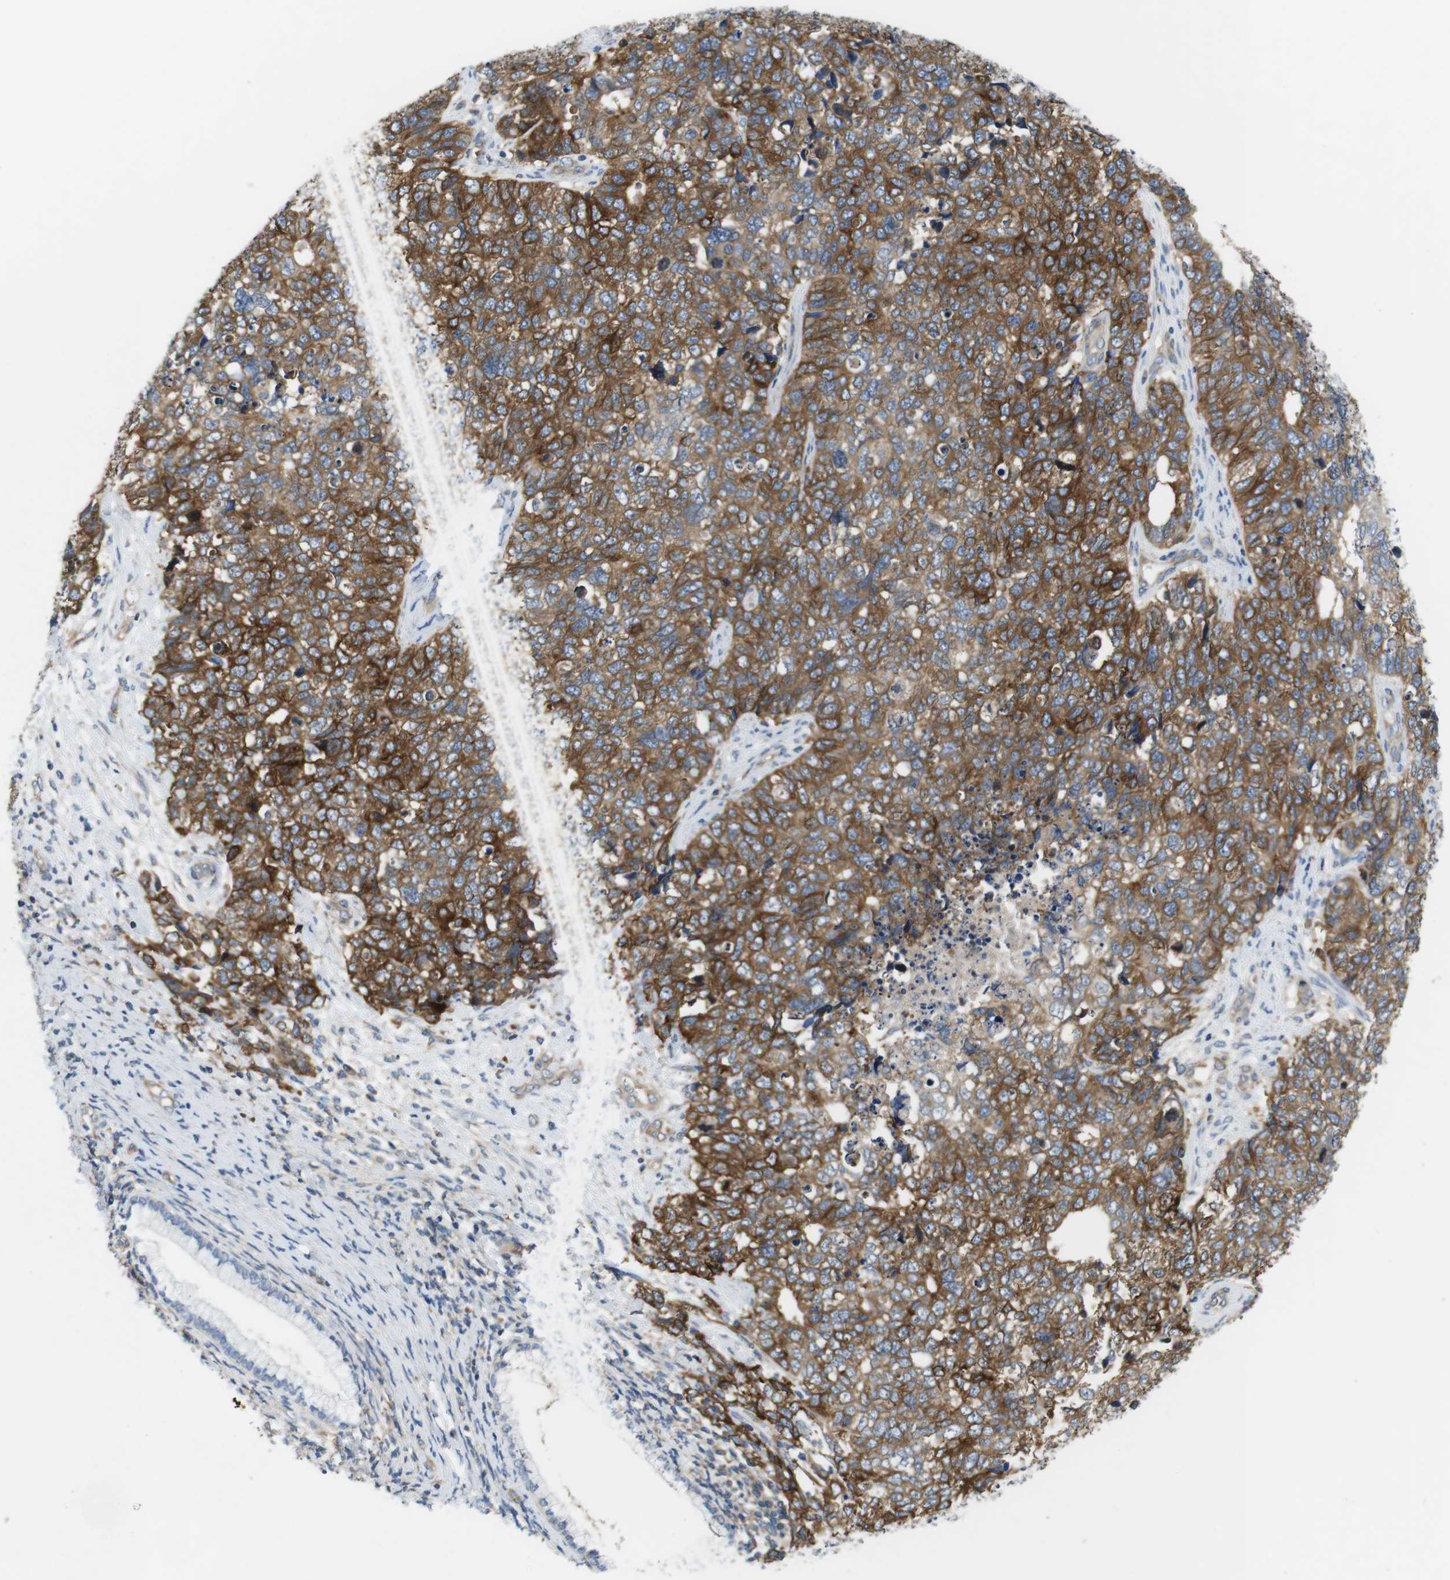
{"staining": {"intensity": "strong", "quantity": ">75%", "location": "cytoplasmic/membranous"}, "tissue": "cervical cancer", "cell_type": "Tumor cells", "image_type": "cancer", "snomed": [{"axis": "morphology", "description": "Squamous cell carcinoma, NOS"}, {"axis": "topography", "description": "Cervix"}], "caption": "Protein staining of cervical squamous cell carcinoma tissue displays strong cytoplasmic/membranous staining in about >75% of tumor cells.", "gene": "DCLK1", "patient": {"sex": "female", "age": 63}}